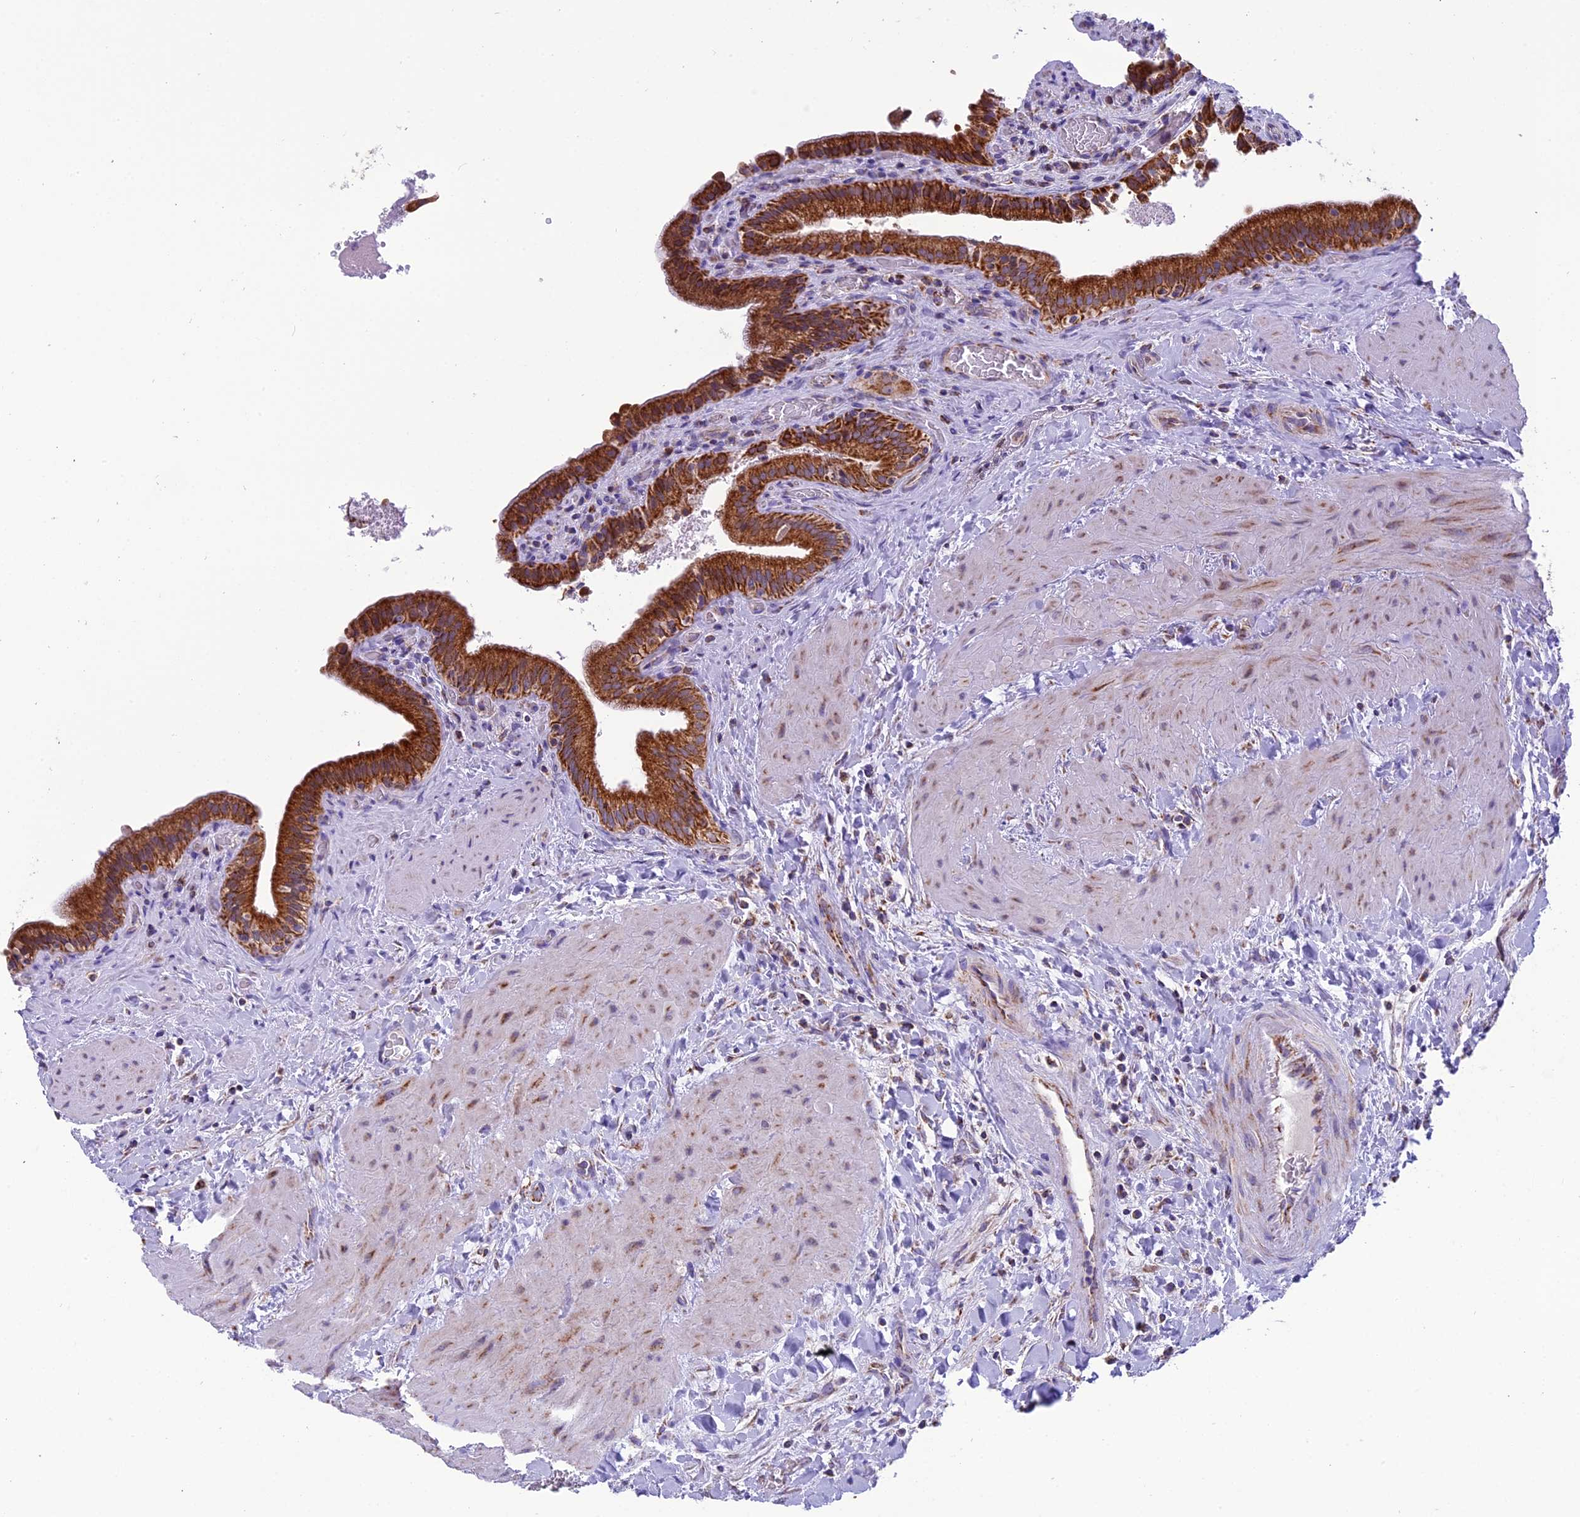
{"staining": {"intensity": "strong", "quantity": ">75%", "location": "cytoplasmic/membranous"}, "tissue": "gallbladder", "cell_type": "Glandular cells", "image_type": "normal", "snomed": [{"axis": "morphology", "description": "Normal tissue, NOS"}, {"axis": "topography", "description": "Gallbladder"}], "caption": "Immunohistochemistry image of benign gallbladder stained for a protein (brown), which displays high levels of strong cytoplasmic/membranous expression in approximately >75% of glandular cells.", "gene": "MRPS34", "patient": {"sex": "male", "age": 24}}